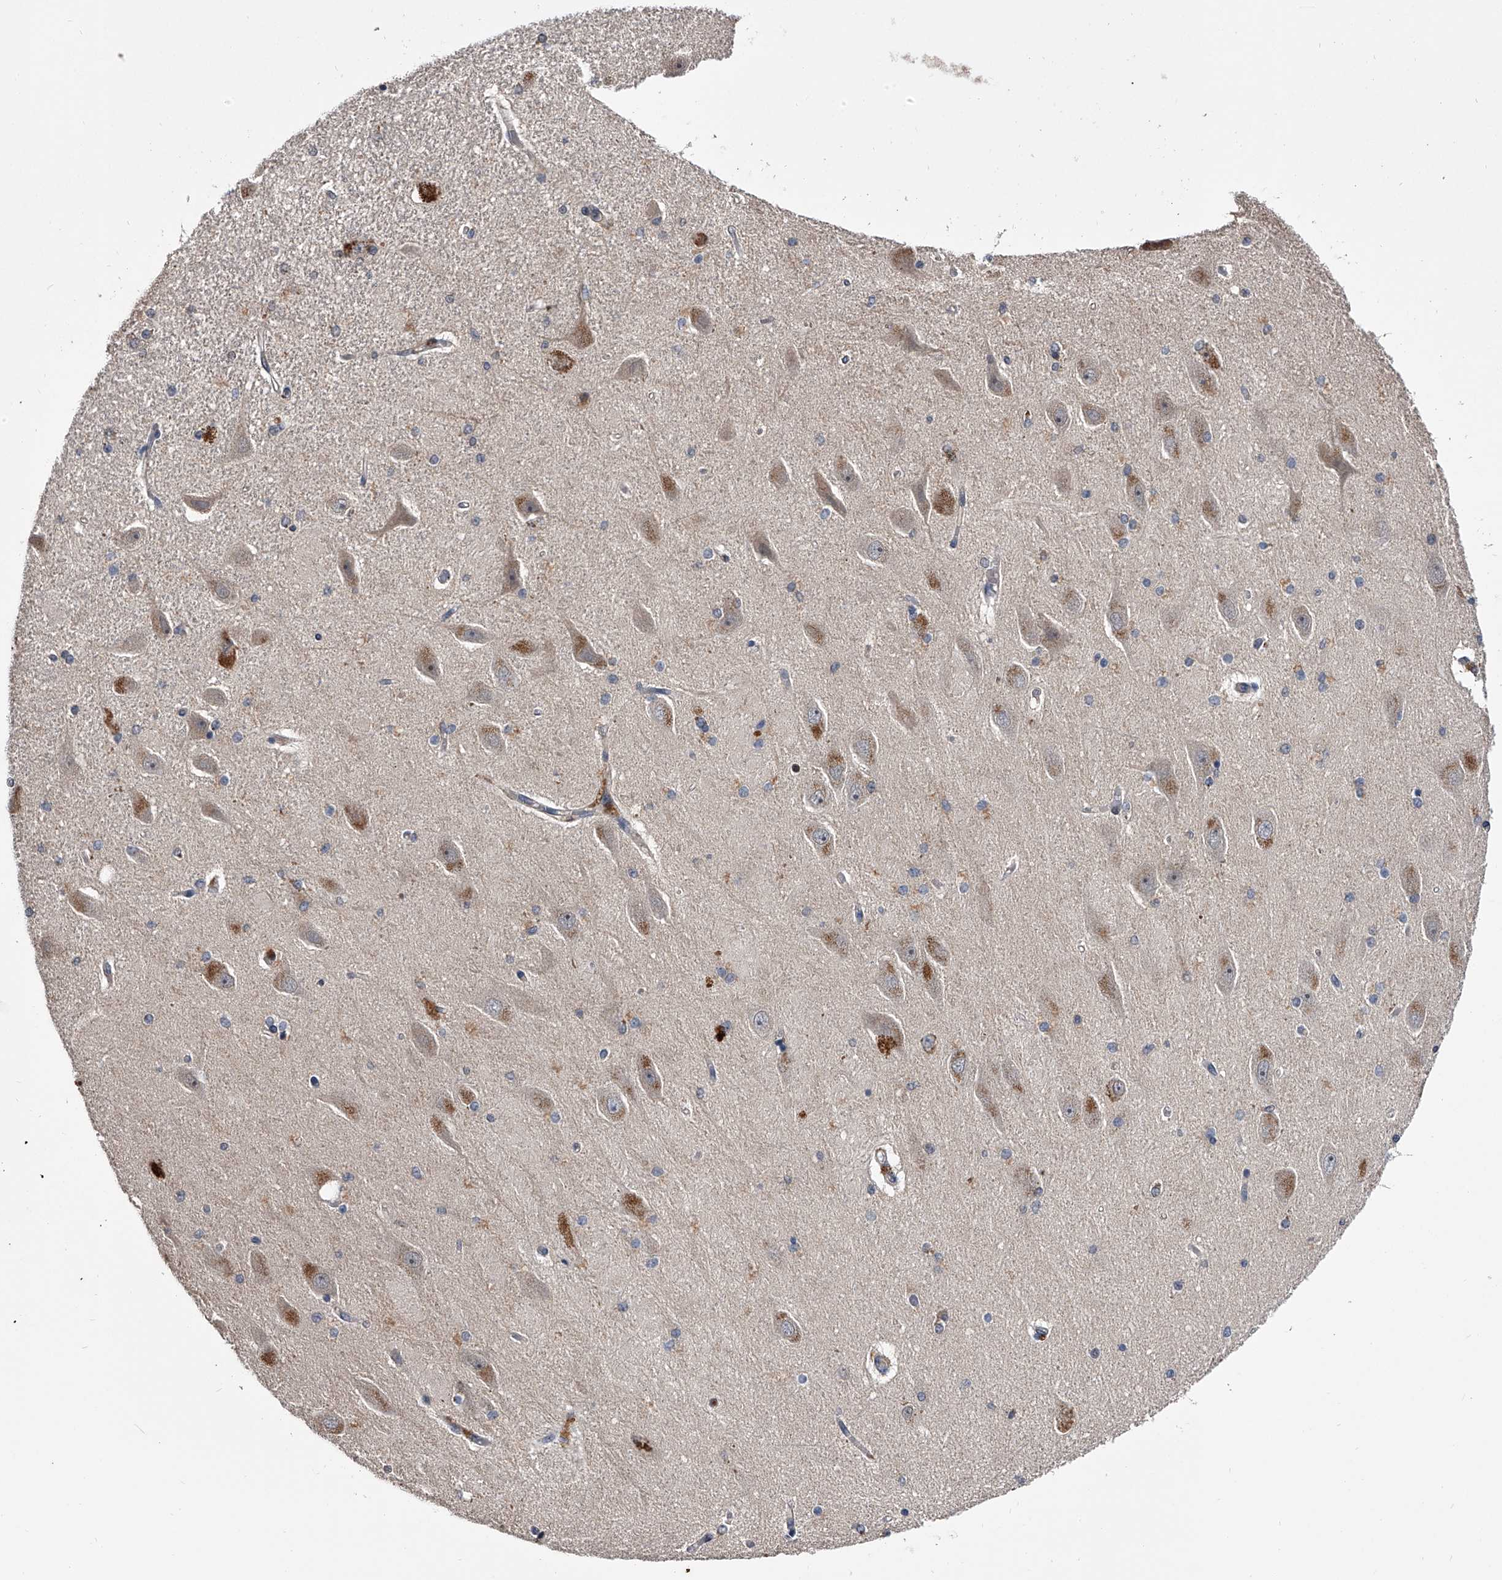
{"staining": {"intensity": "negative", "quantity": "none", "location": "none"}, "tissue": "hippocampus", "cell_type": "Glial cells", "image_type": "normal", "snomed": [{"axis": "morphology", "description": "Normal tissue, NOS"}, {"axis": "topography", "description": "Hippocampus"}], "caption": "A high-resolution photomicrograph shows immunohistochemistry staining of unremarkable hippocampus, which shows no significant expression in glial cells. (DAB (3,3'-diaminobenzidine) immunohistochemistry (IHC), high magnification).", "gene": "PAN3", "patient": {"sex": "female", "age": 54}}